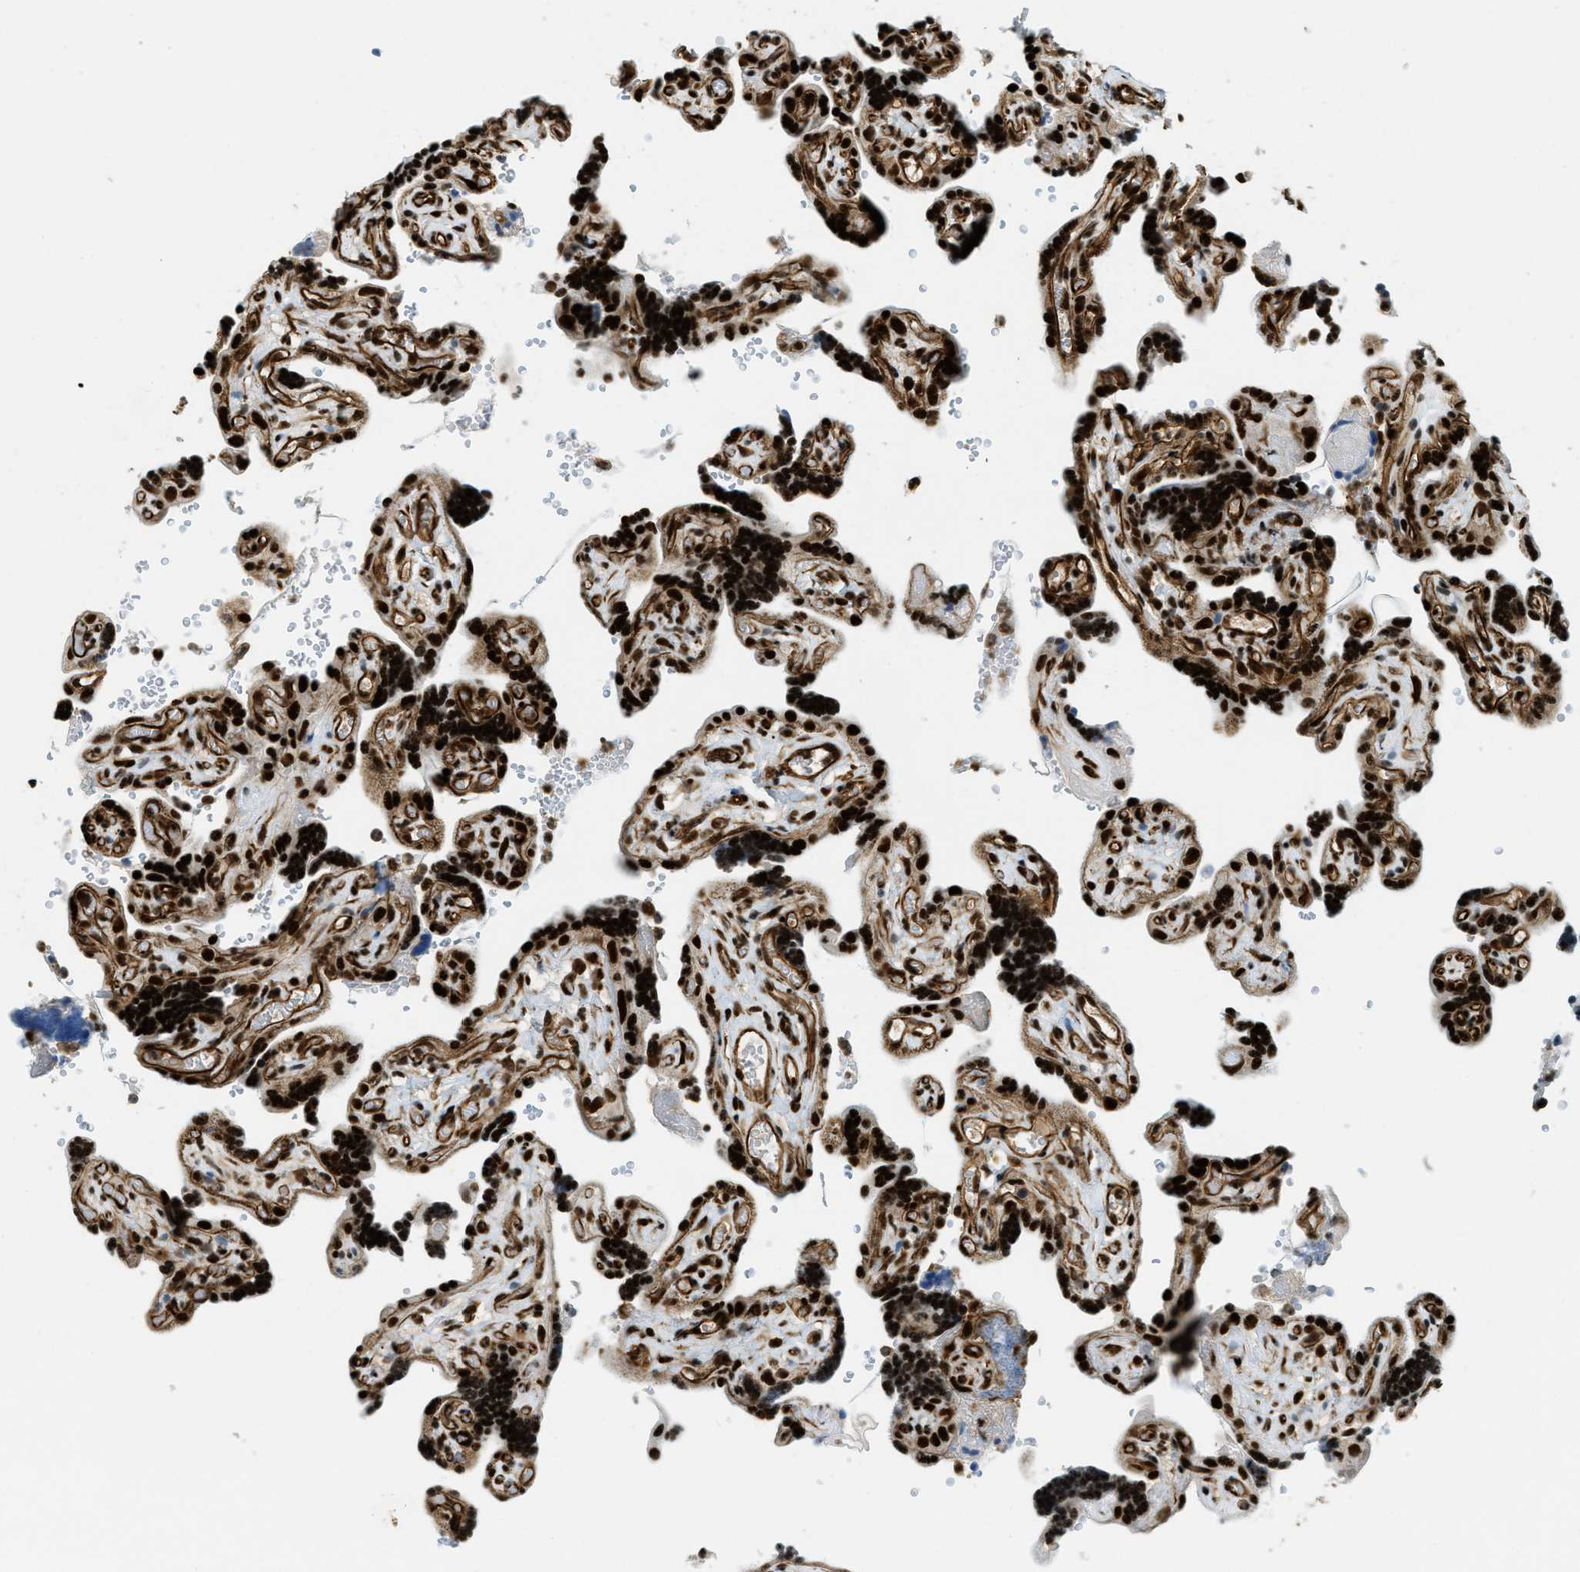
{"staining": {"intensity": "strong", "quantity": ">75%", "location": "cytoplasmic/membranous,nuclear"}, "tissue": "placenta", "cell_type": "Decidual cells", "image_type": "normal", "snomed": [{"axis": "morphology", "description": "Normal tissue, NOS"}, {"axis": "topography", "description": "Placenta"}], "caption": "Immunohistochemistry (IHC) (DAB) staining of normal placenta demonstrates strong cytoplasmic/membranous,nuclear protein staining in approximately >75% of decidual cells.", "gene": "ZFR", "patient": {"sex": "female", "age": 30}}